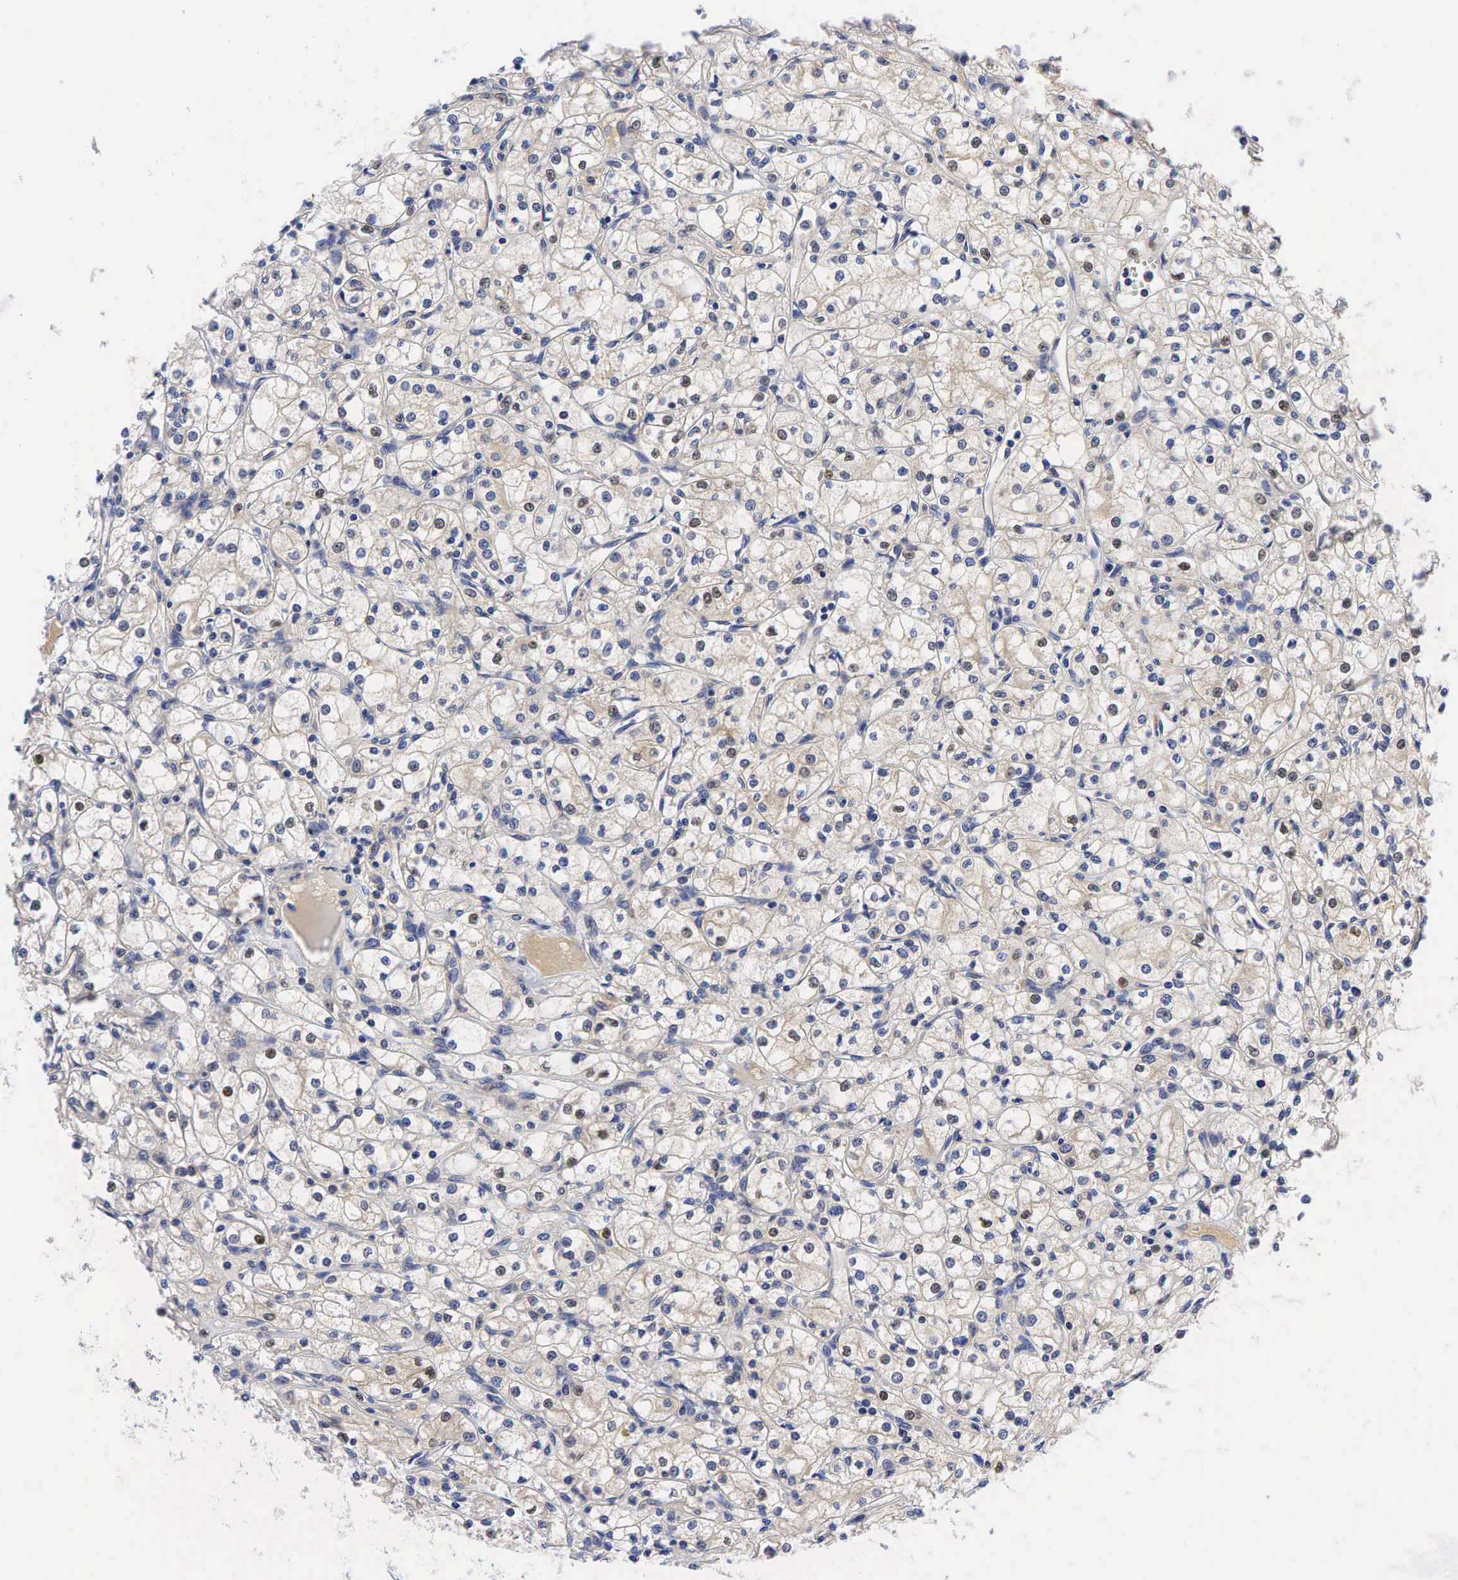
{"staining": {"intensity": "strong", "quantity": "25%-75%", "location": "nuclear"}, "tissue": "renal cancer", "cell_type": "Tumor cells", "image_type": "cancer", "snomed": [{"axis": "morphology", "description": "Adenocarcinoma, NOS"}, {"axis": "topography", "description": "Kidney"}], "caption": "The immunohistochemical stain labels strong nuclear staining in tumor cells of renal cancer tissue.", "gene": "CCND1", "patient": {"sex": "male", "age": 61}}